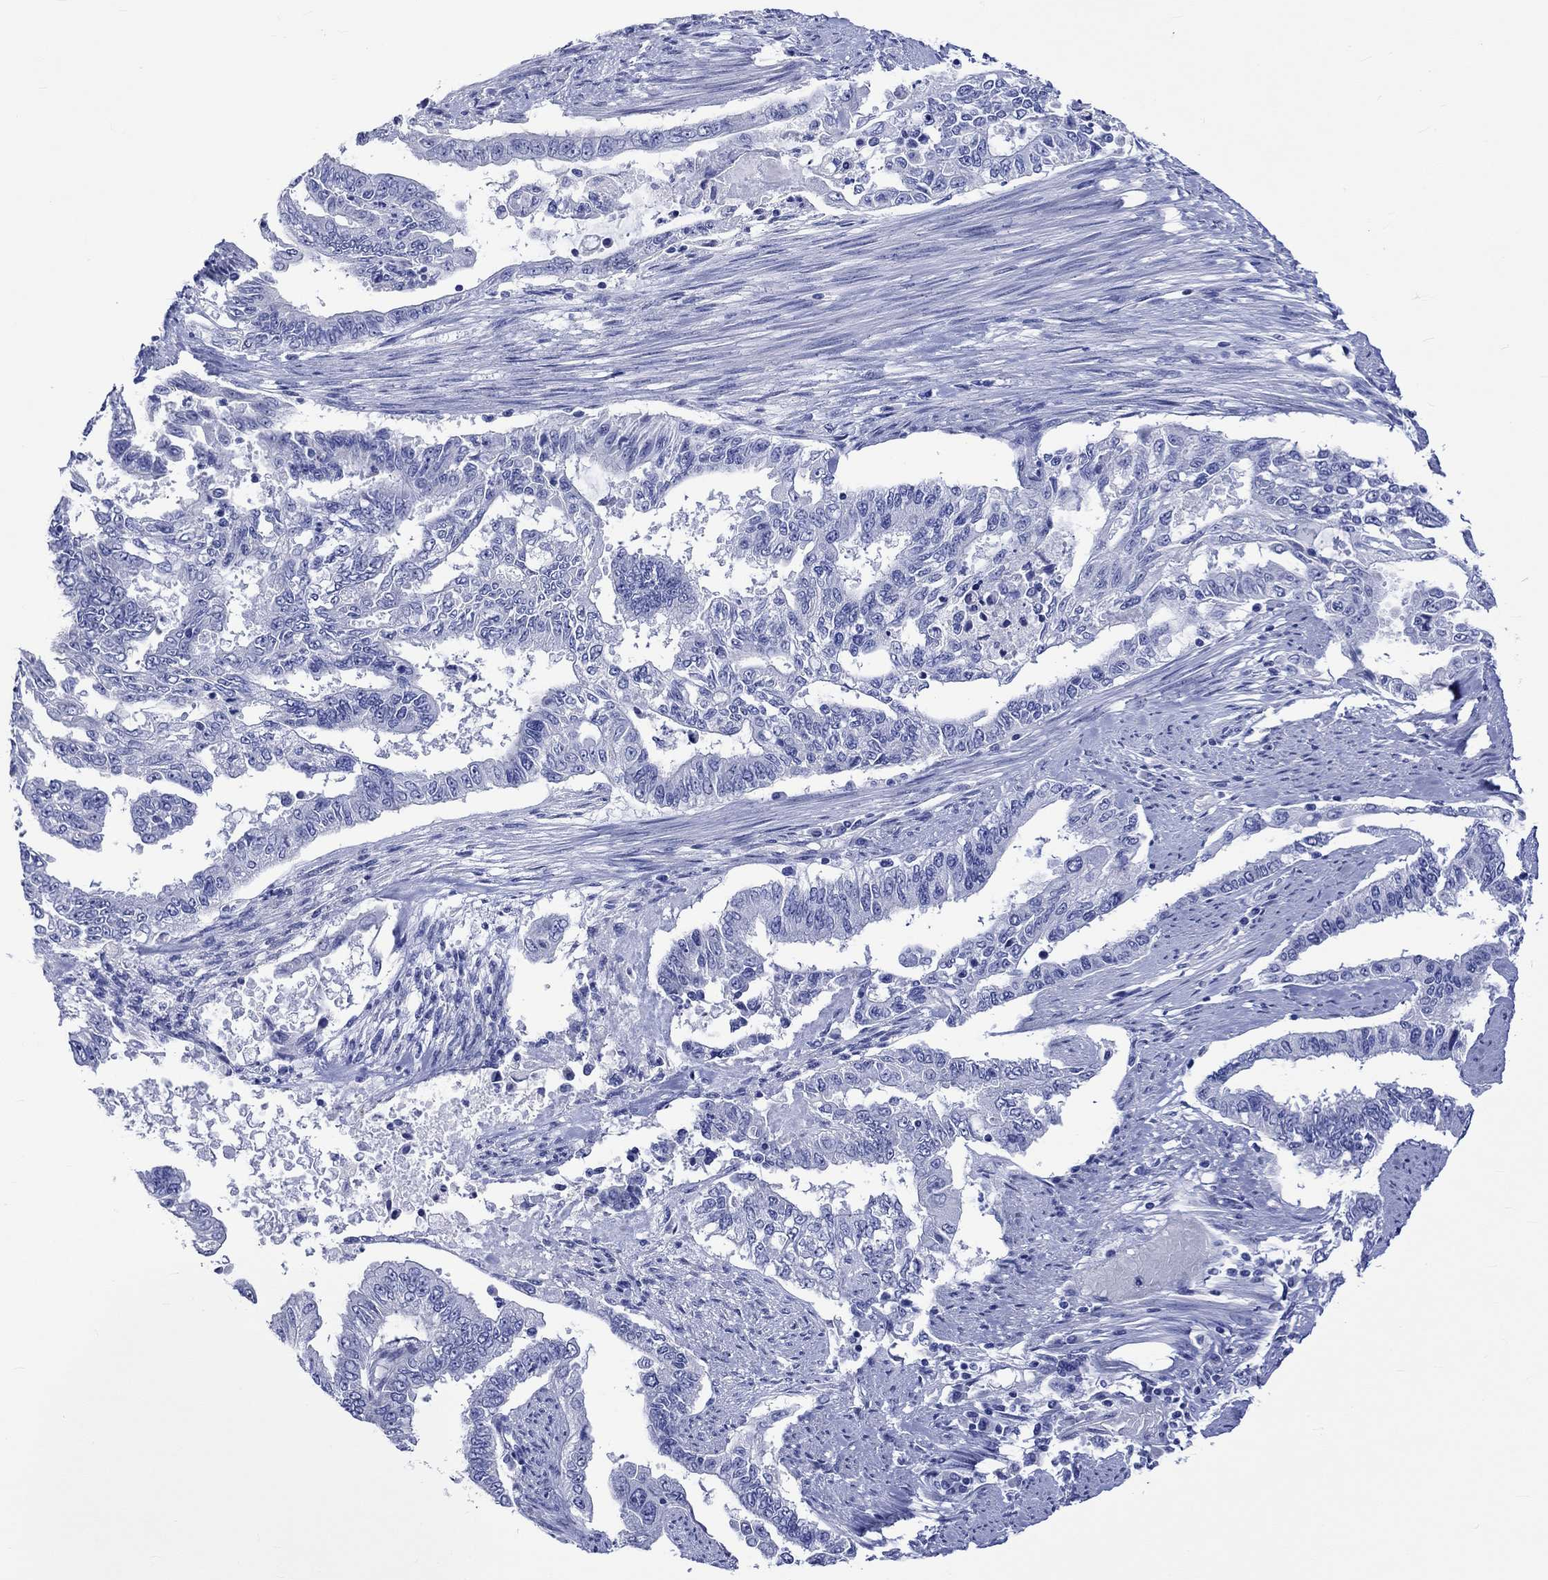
{"staining": {"intensity": "negative", "quantity": "none", "location": "none"}, "tissue": "endometrial cancer", "cell_type": "Tumor cells", "image_type": "cancer", "snomed": [{"axis": "morphology", "description": "Adenocarcinoma, NOS"}, {"axis": "topography", "description": "Uterus"}], "caption": "Histopathology image shows no significant protein staining in tumor cells of endometrial cancer (adenocarcinoma).", "gene": "HARBI1", "patient": {"sex": "female", "age": 59}}